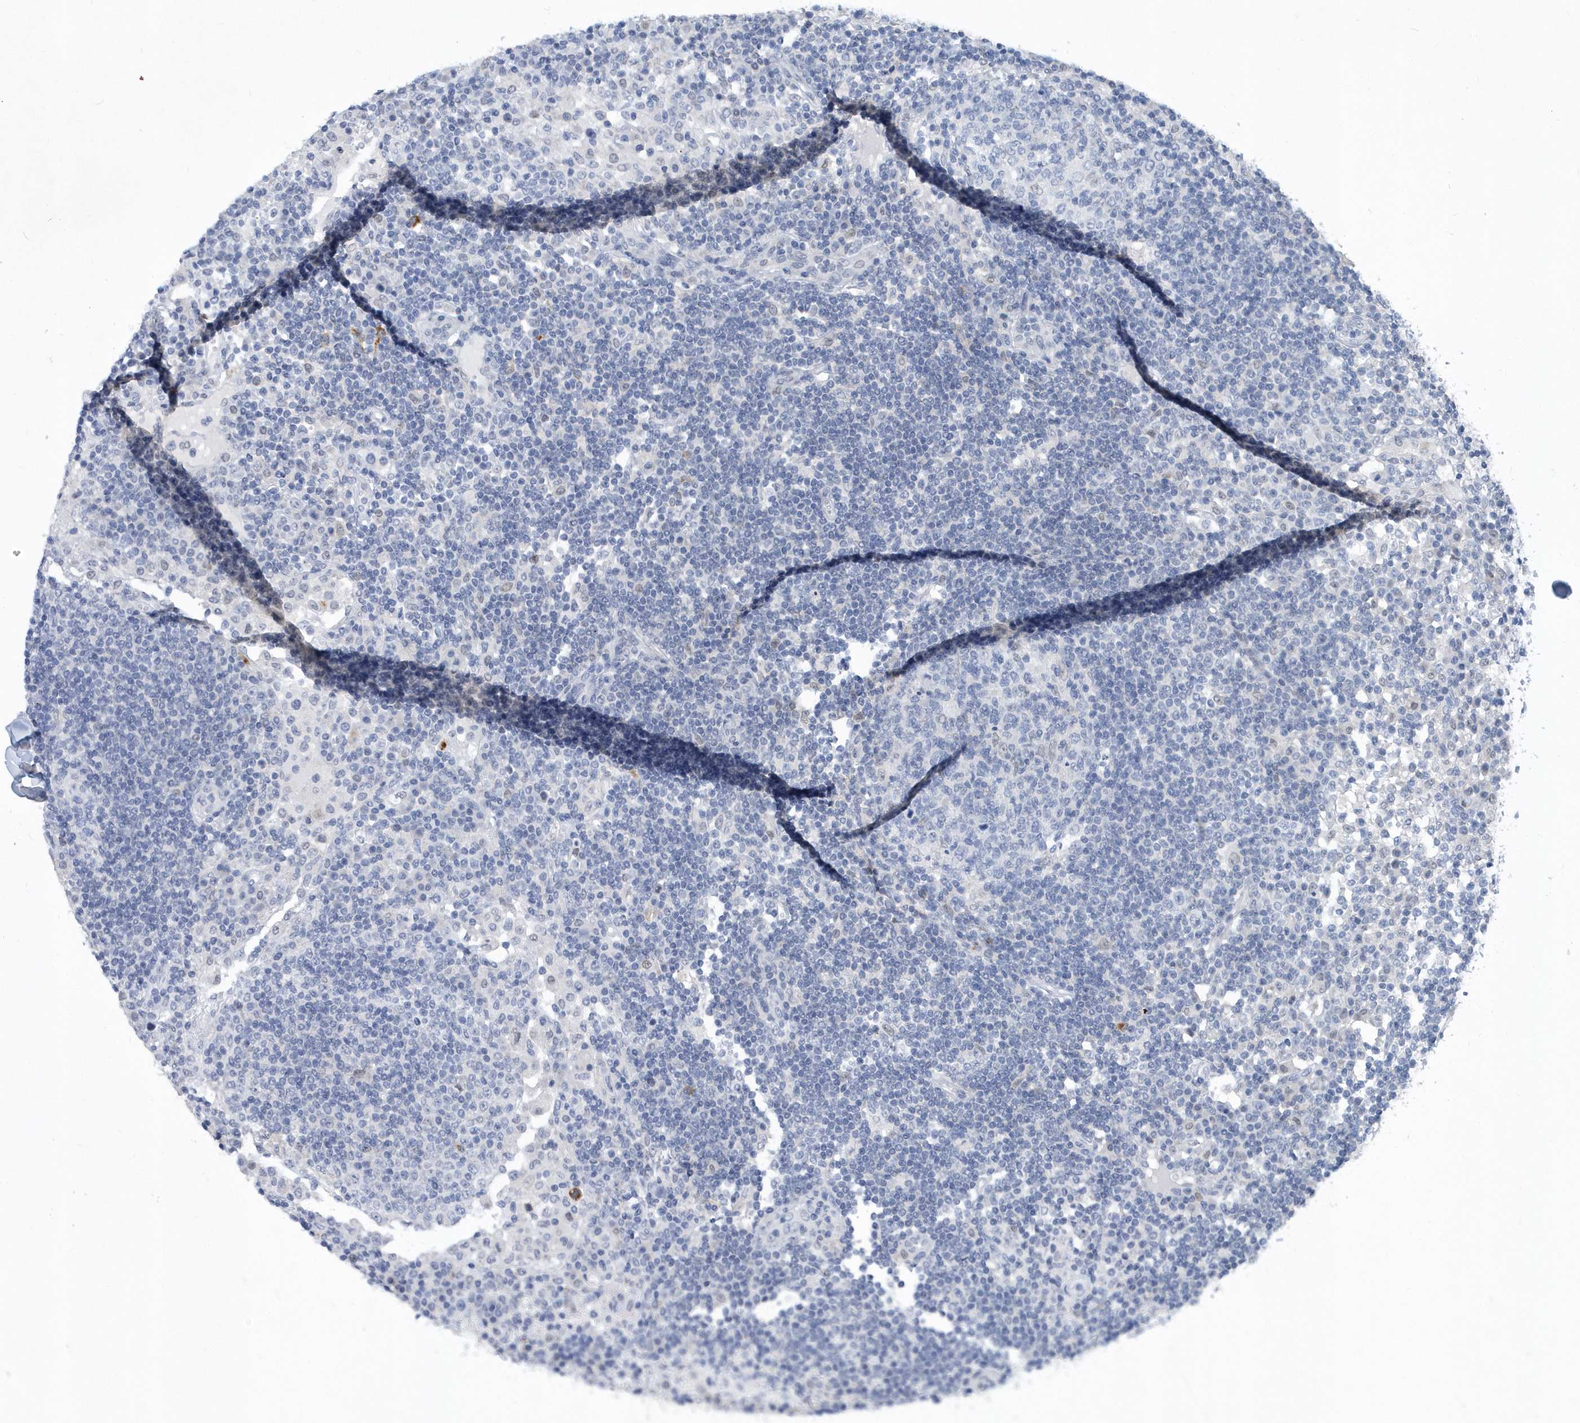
{"staining": {"intensity": "negative", "quantity": "none", "location": "none"}, "tissue": "lymph node", "cell_type": "Germinal center cells", "image_type": "normal", "snomed": [{"axis": "morphology", "description": "Normal tissue, NOS"}, {"axis": "topography", "description": "Lymph node"}], "caption": "IHC of benign human lymph node displays no positivity in germinal center cells. Nuclei are stained in blue.", "gene": "SRGAP3", "patient": {"sex": "female", "age": 53}}